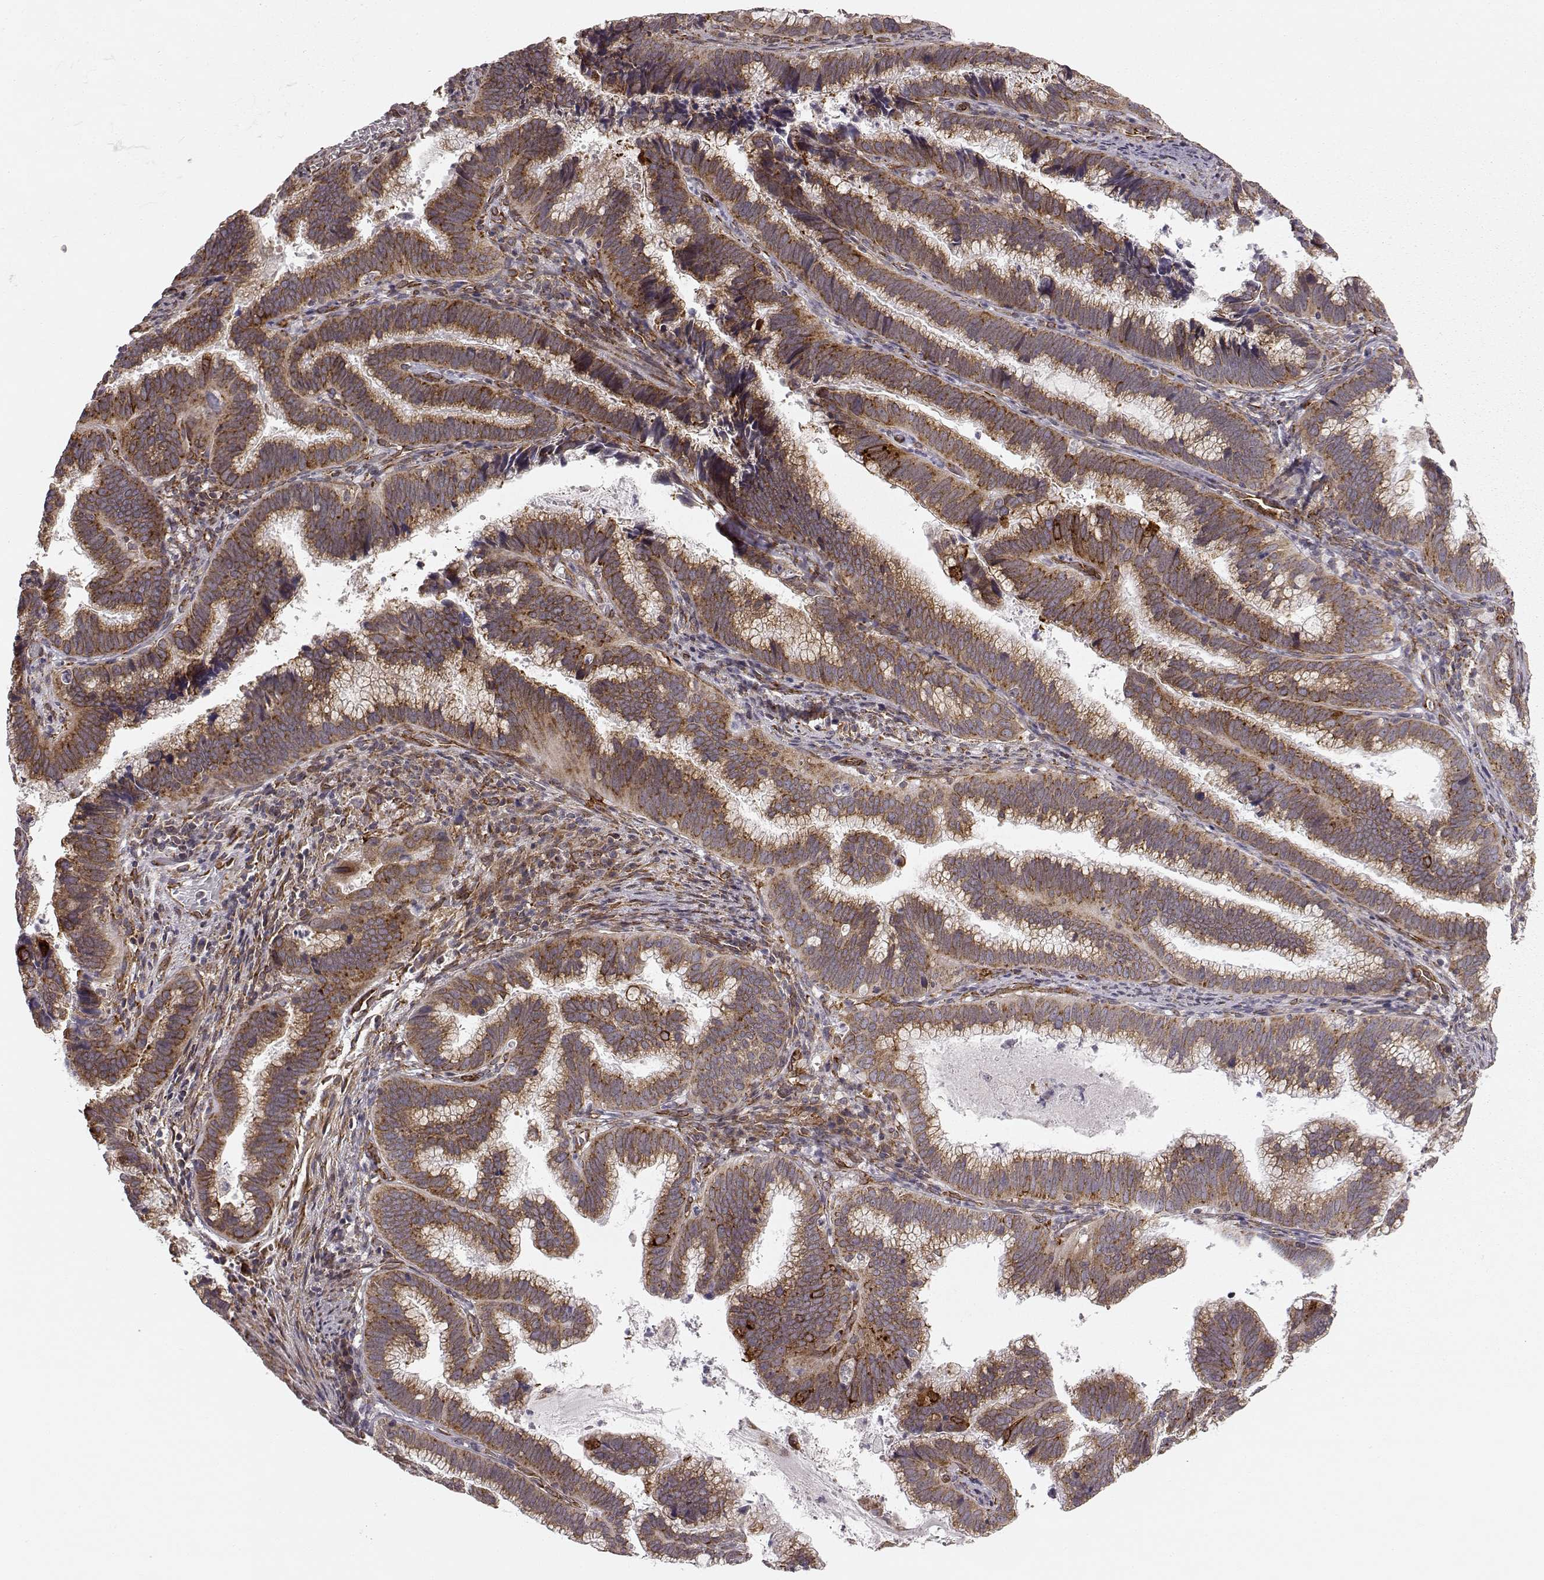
{"staining": {"intensity": "strong", "quantity": "<25%", "location": "cytoplasmic/membranous"}, "tissue": "cervical cancer", "cell_type": "Tumor cells", "image_type": "cancer", "snomed": [{"axis": "morphology", "description": "Adenocarcinoma, NOS"}, {"axis": "topography", "description": "Cervix"}], "caption": "Immunohistochemistry of human cervical cancer (adenocarcinoma) shows medium levels of strong cytoplasmic/membranous expression in about <25% of tumor cells. The staining was performed using DAB to visualize the protein expression in brown, while the nuclei were stained in blue with hematoxylin (Magnification: 20x).", "gene": "TMEM14A", "patient": {"sex": "female", "age": 61}}